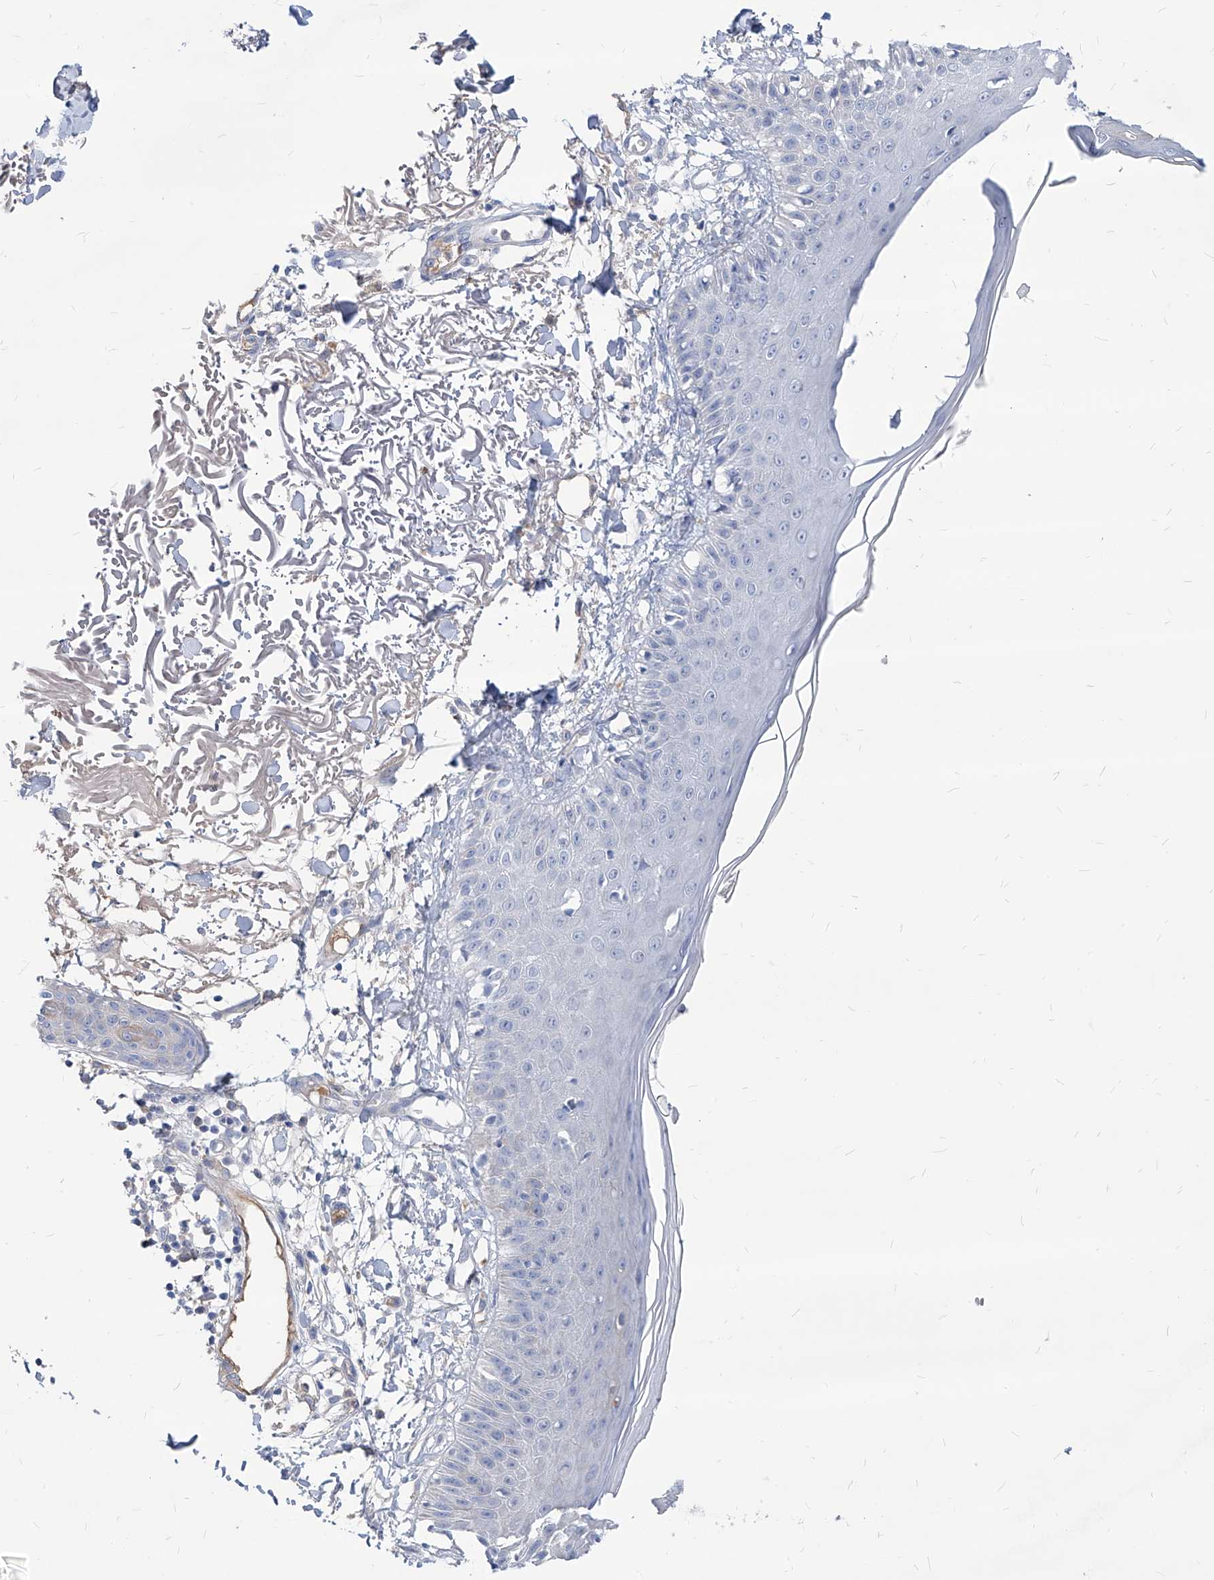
{"staining": {"intensity": "negative", "quantity": "none", "location": "none"}, "tissue": "skin", "cell_type": "Fibroblasts", "image_type": "normal", "snomed": [{"axis": "morphology", "description": "Normal tissue, NOS"}, {"axis": "morphology", "description": "Squamous cell carcinoma, NOS"}, {"axis": "topography", "description": "Skin"}, {"axis": "topography", "description": "Peripheral nerve tissue"}], "caption": "A photomicrograph of skin stained for a protein demonstrates no brown staining in fibroblasts.", "gene": "AKAP10", "patient": {"sex": "male", "age": 83}}